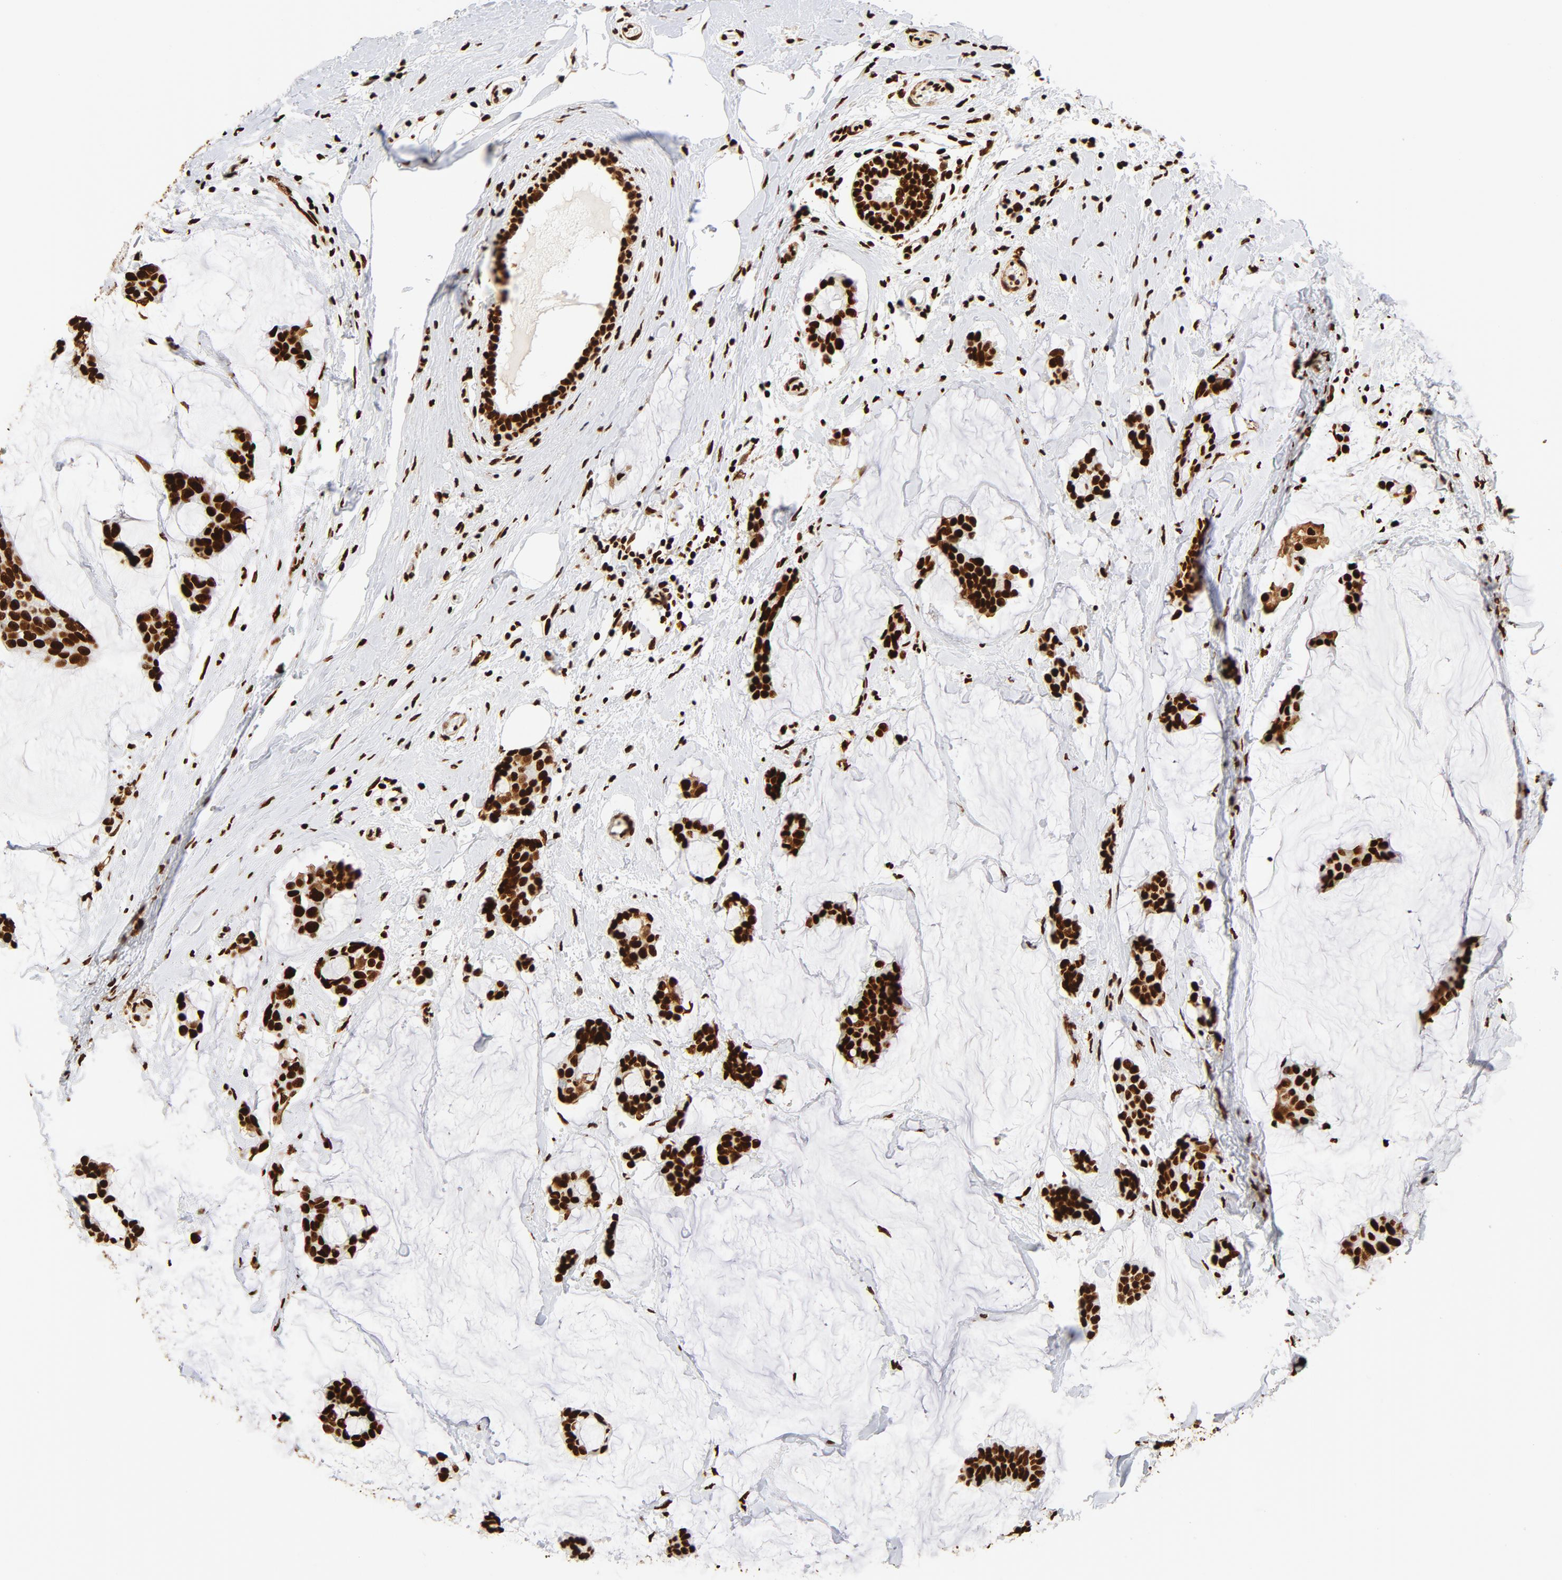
{"staining": {"intensity": "strong", "quantity": ">75%", "location": "nuclear"}, "tissue": "breast cancer", "cell_type": "Tumor cells", "image_type": "cancer", "snomed": [{"axis": "morphology", "description": "Duct carcinoma"}, {"axis": "topography", "description": "Breast"}], "caption": "Tumor cells demonstrate high levels of strong nuclear expression in approximately >75% of cells in breast cancer. (brown staining indicates protein expression, while blue staining denotes nuclei).", "gene": "XRCC6", "patient": {"sex": "female", "age": 93}}